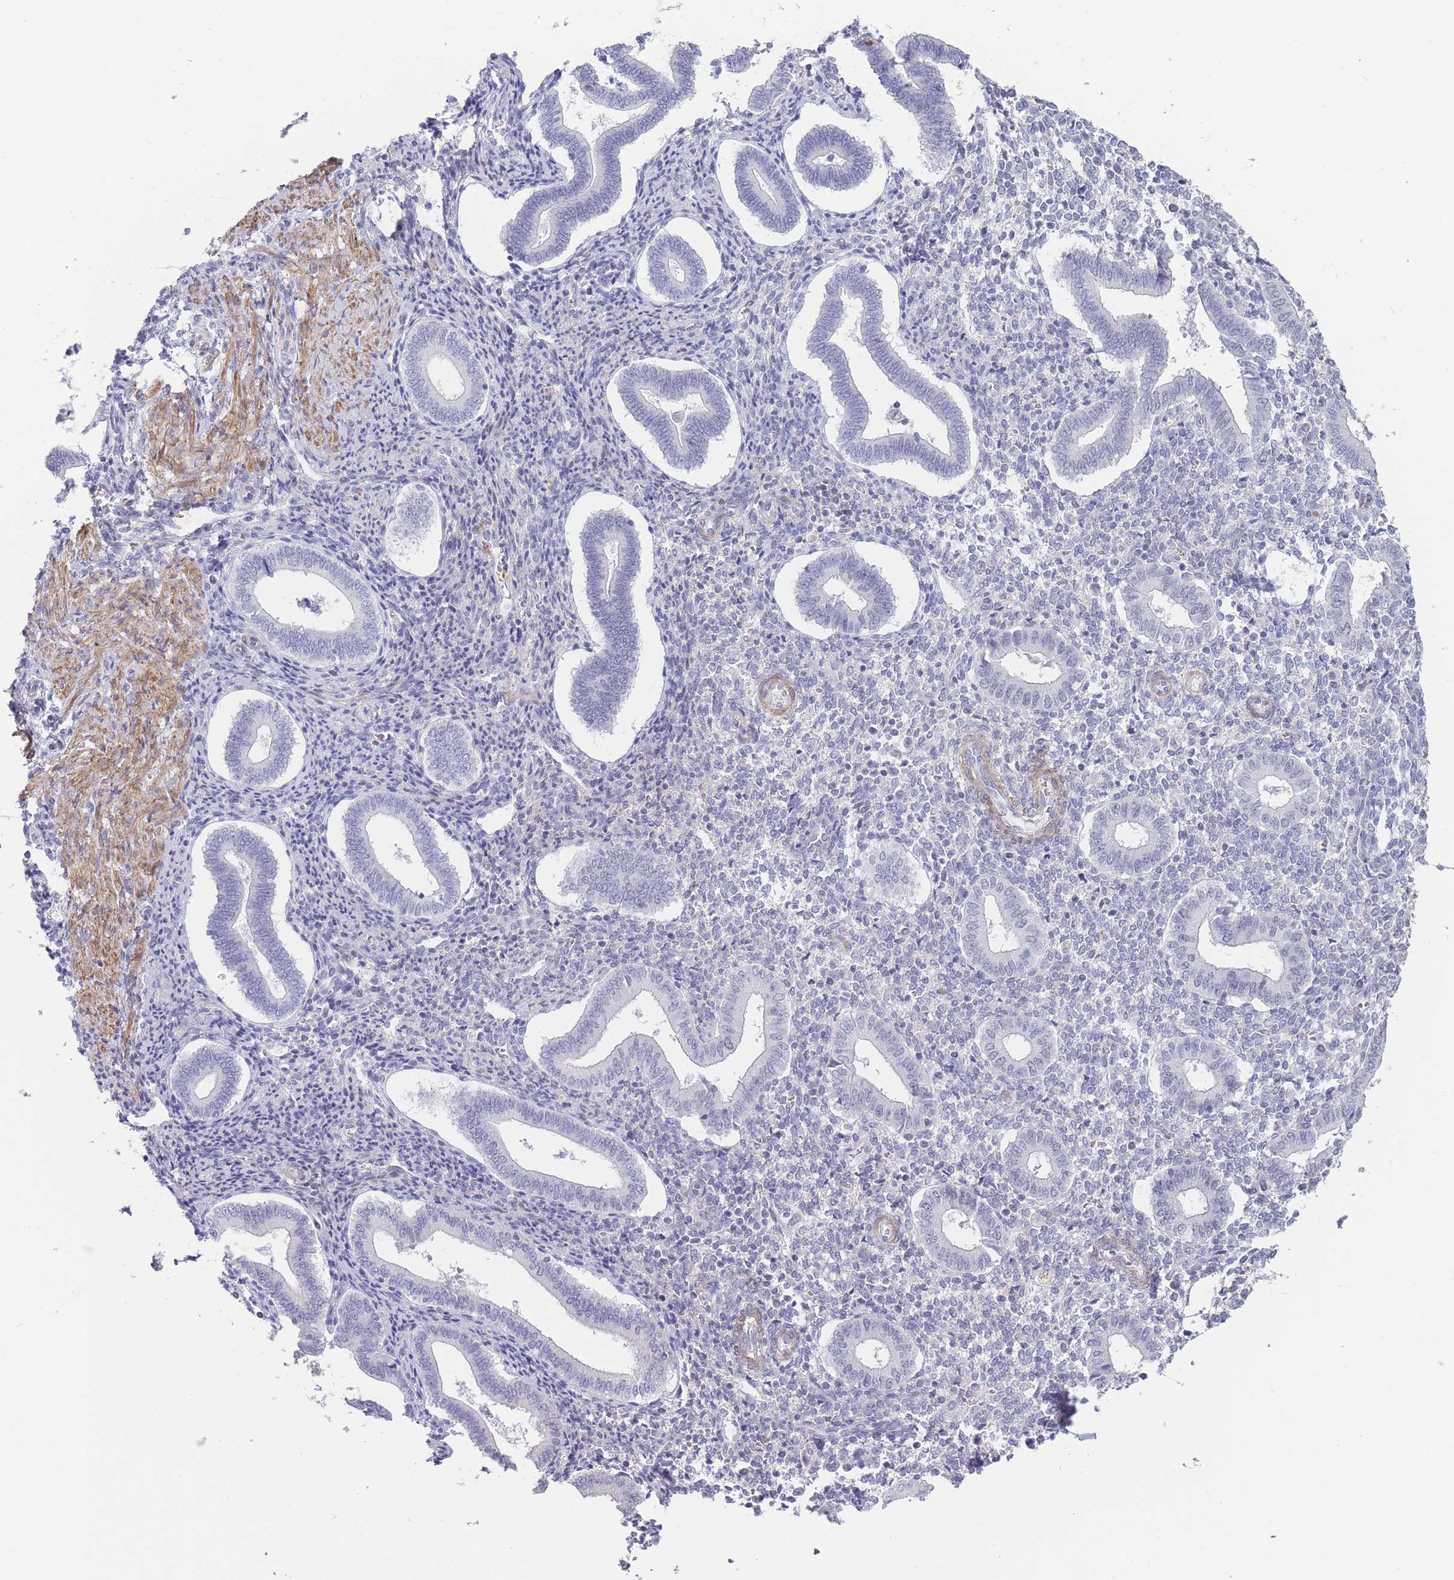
{"staining": {"intensity": "negative", "quantity": "none", "location": "none"}, "tissue": "endometrium", "cell_type": "Cells in endometrial stroma", "image_type": "normal", "snomed": [{"axis": "morphology", "description": "Normal tissue, NOS"}, {"axis": "topography", "description": "Endometrium"}], "caption": "Immunohistochemical staining of benign endometrium exhibits no significant positivity in cells in endometrial stroma. (IHC, brightfield microscopy, high magnification).", "gene": "ASAP3", "patient": {"sex": "female", "age": 44}}